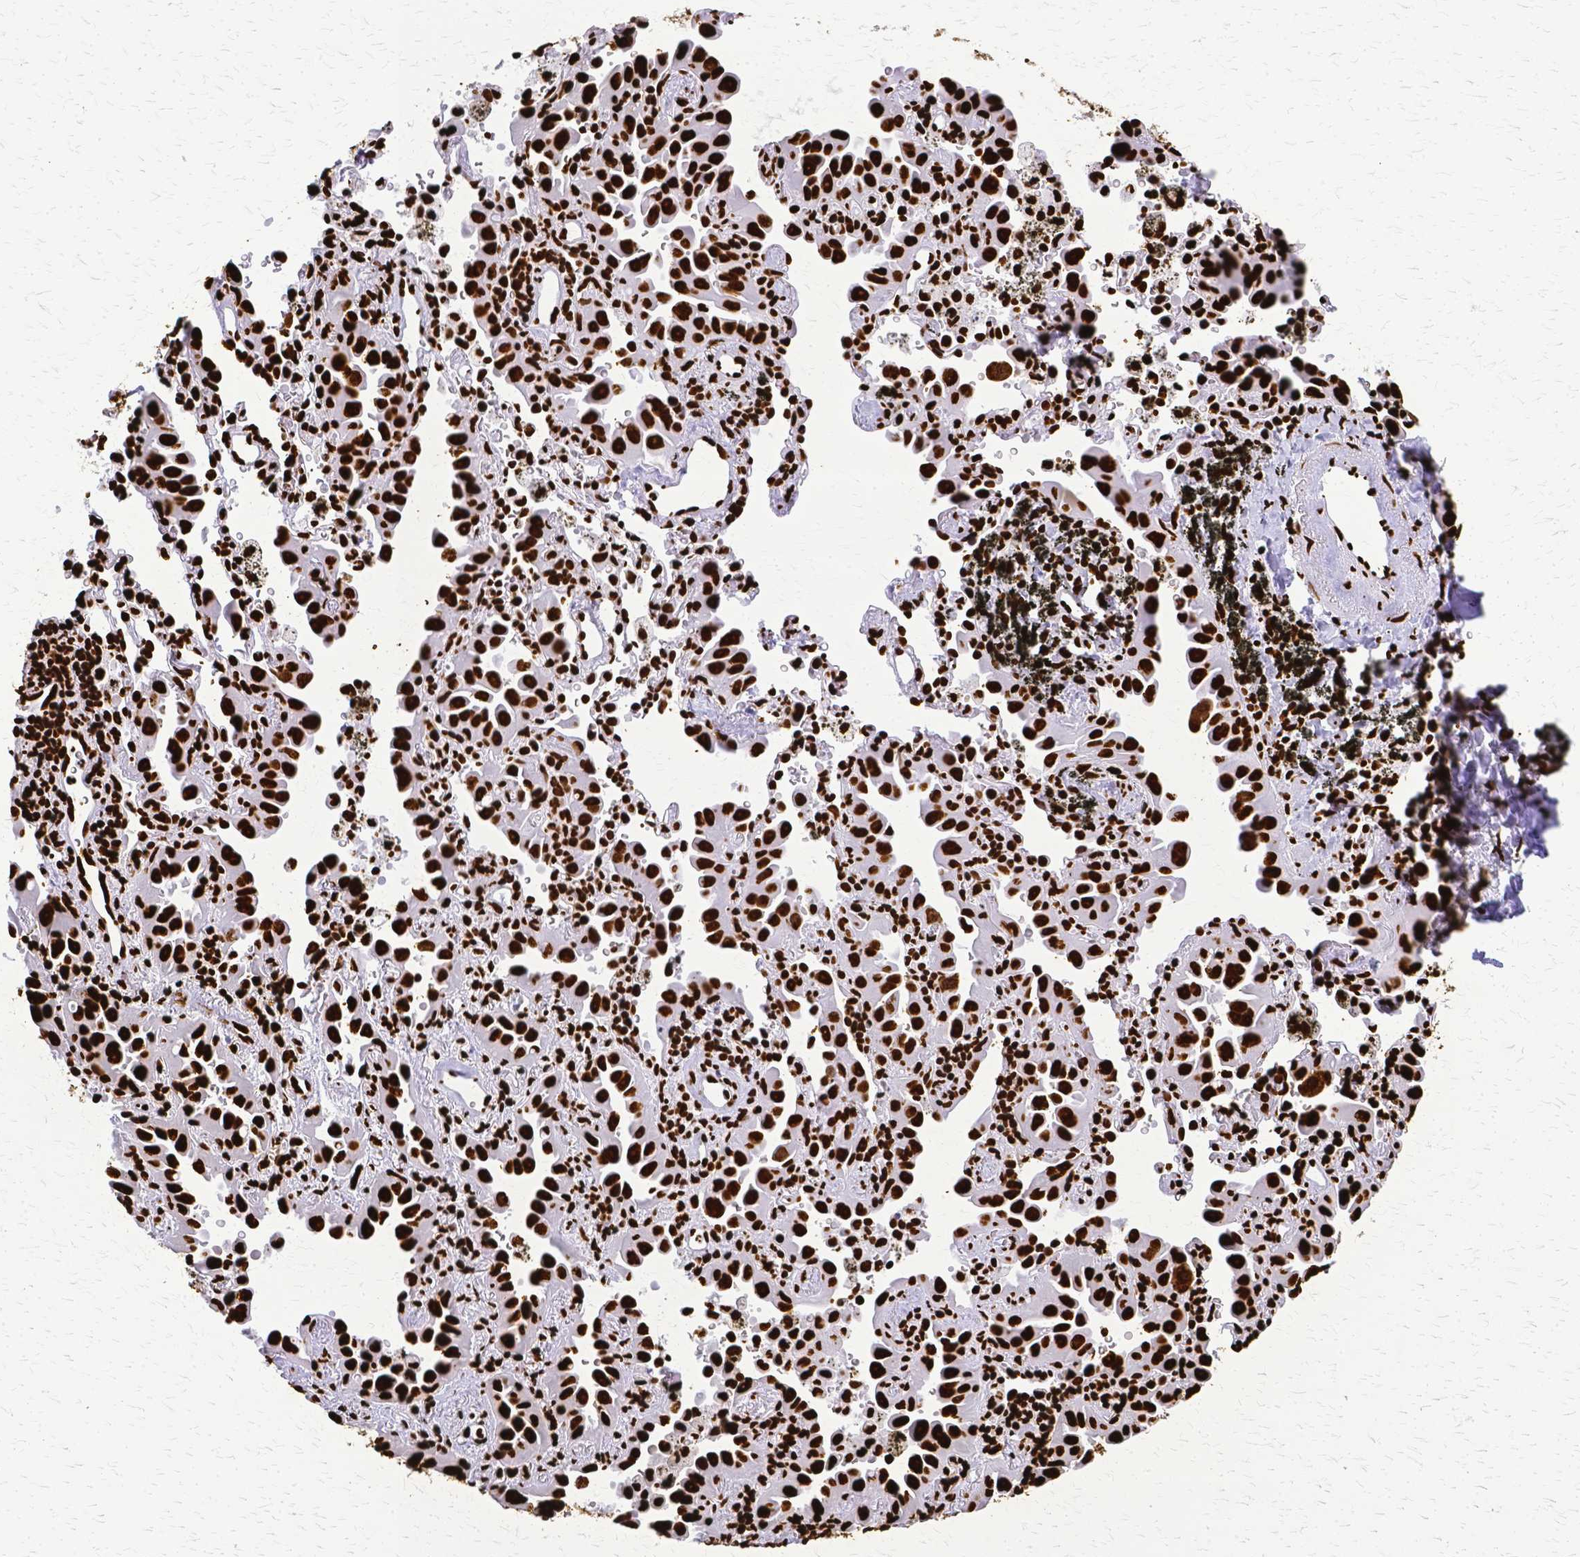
{"staining": {"intensity": "strong", "quantity": ">75%", "location": "nuclear"}, "tissue": "lung cancer", "cell_type": "Tumor cells", "image_type": "cancer", "snomed": [{"axis": "morphology", "description": "Adenocarcinoma, NOS"}, {"axis": "topography", "description": "Lung"}], "caption": "Protein expression analysis of human lung adenocarcinoma reveals strong nuclear positivity in approximately >75% of tumor cells.", "gene": "SFPQ", "patient": {"sex": "male", "age": 68}}